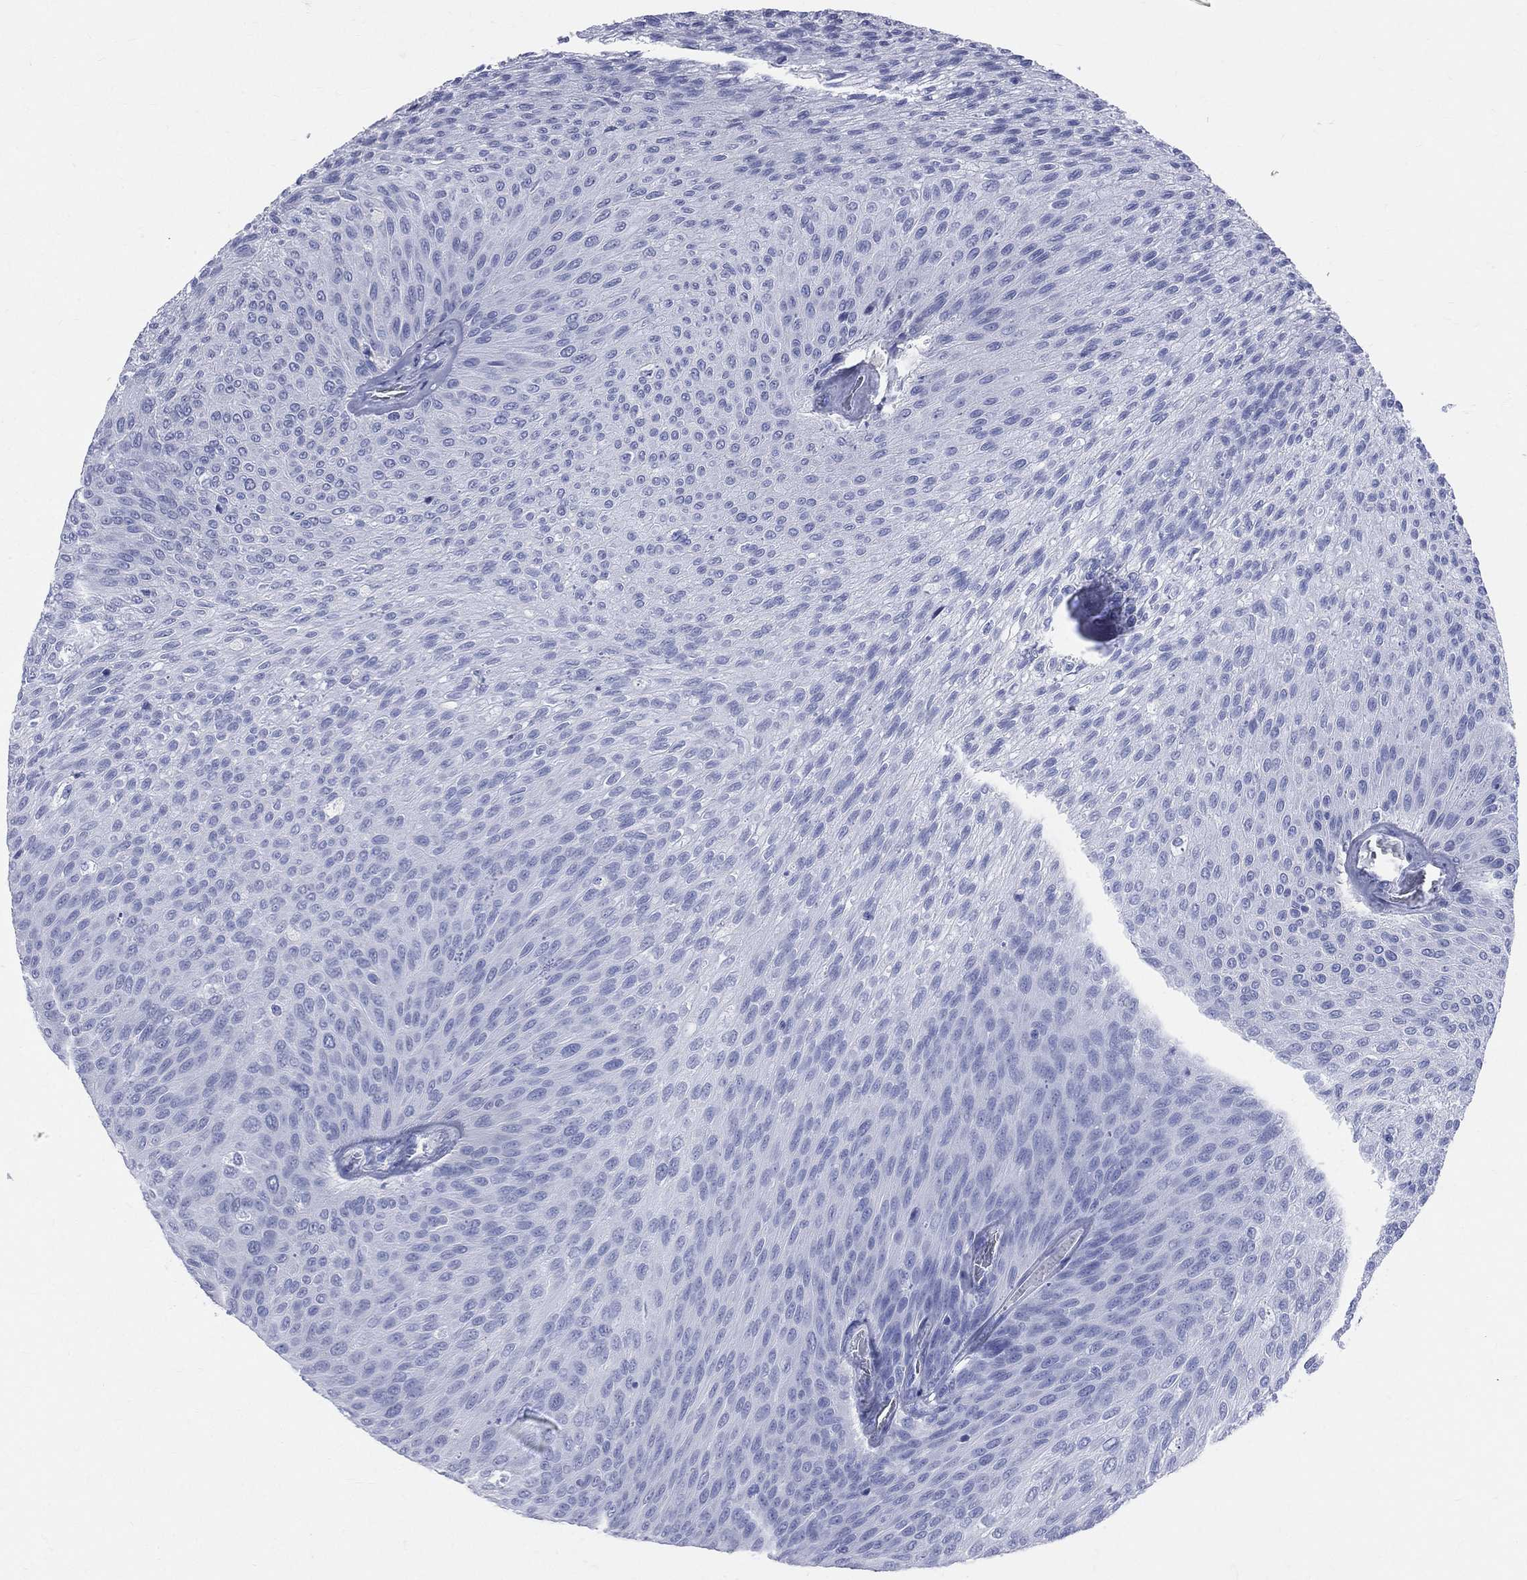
{"staining": {"intensity": "negative", "quantity": "none", "location": "none"}, "tissue": "urothelial cancer", "cell_type": "Tumor cells", "image_type": "cancer", "snomed": [{"axis": "morphology", "description": "Urothelial carcinoma, Low grade"}, {"axis": "topography", "description": "Ureter, NOS"}, {"axis": "topography", "description": "Urinary bladder"}], "caption": "A micrograph of urothelial cancer stained for a protein shows no brown staining in tumor cells. (DAB (3,3'-diaminobenzidine) IHC with hematoxylin counter stain).", "gene": "SYP", "patient": {"sex": "male", "age": 78}}